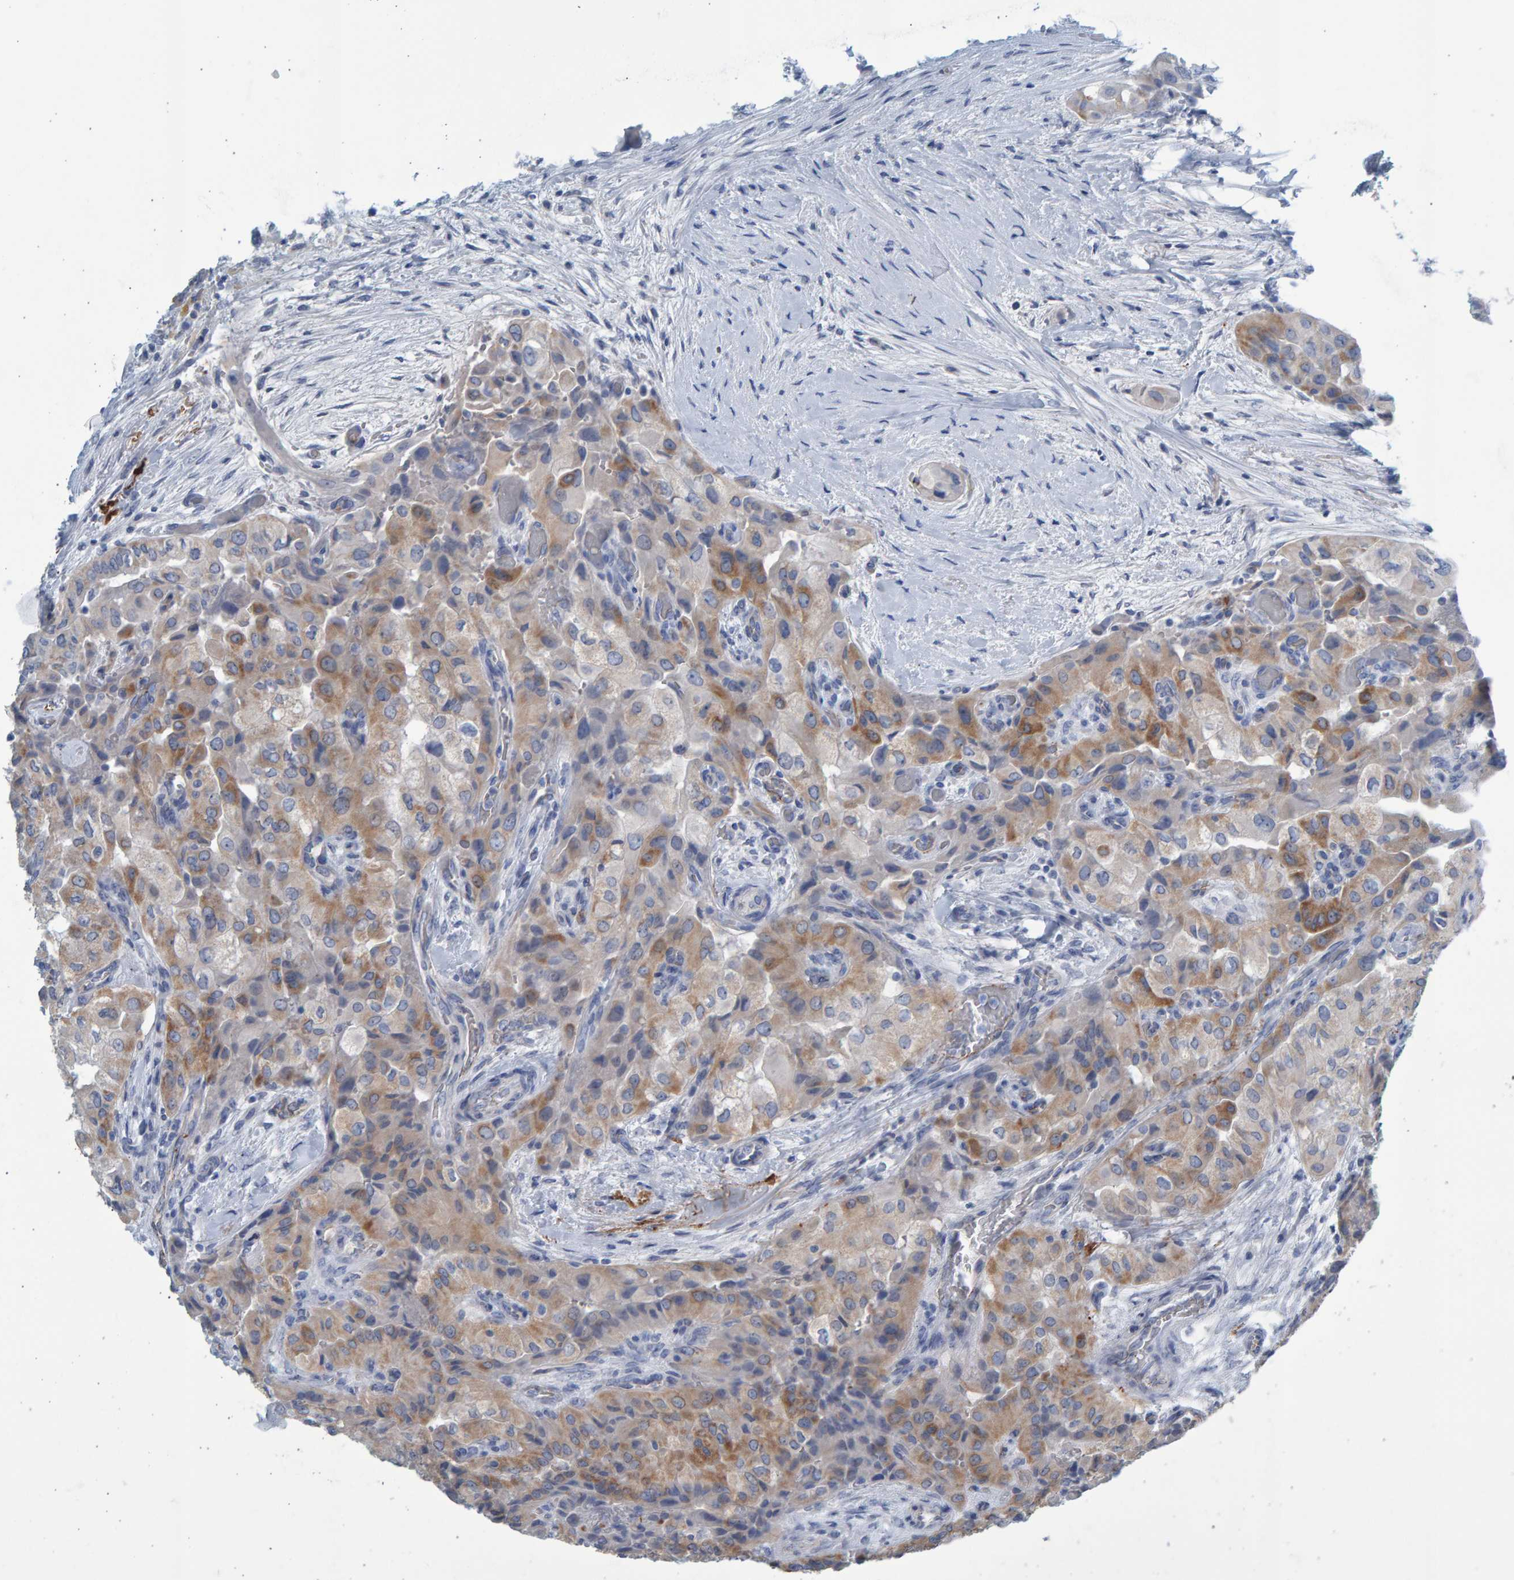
{"staining": {"intensity": "moderate", "quantity": ">75%", "location": "cytoplasmic/membranous"}, "tissue": "thyroid cancer", "cell_type": "Tumor cells", "image_type": "cancer", "snomed": [{"axis": "morphology", "description": "Papillary adenocarcinoma, NOS"}, {"axis": "topography", "description": "Thyroid gland"}], "caption": "Immunohistochemical staining of human thyroid papillary adenocarcinoma exhibits medium levels of moderate cytoplasmic/membranous positivity in approximately >75% of tumor cells.", "gene": "SLC34A3", "patient": {"sex": "female", "age": 59}}